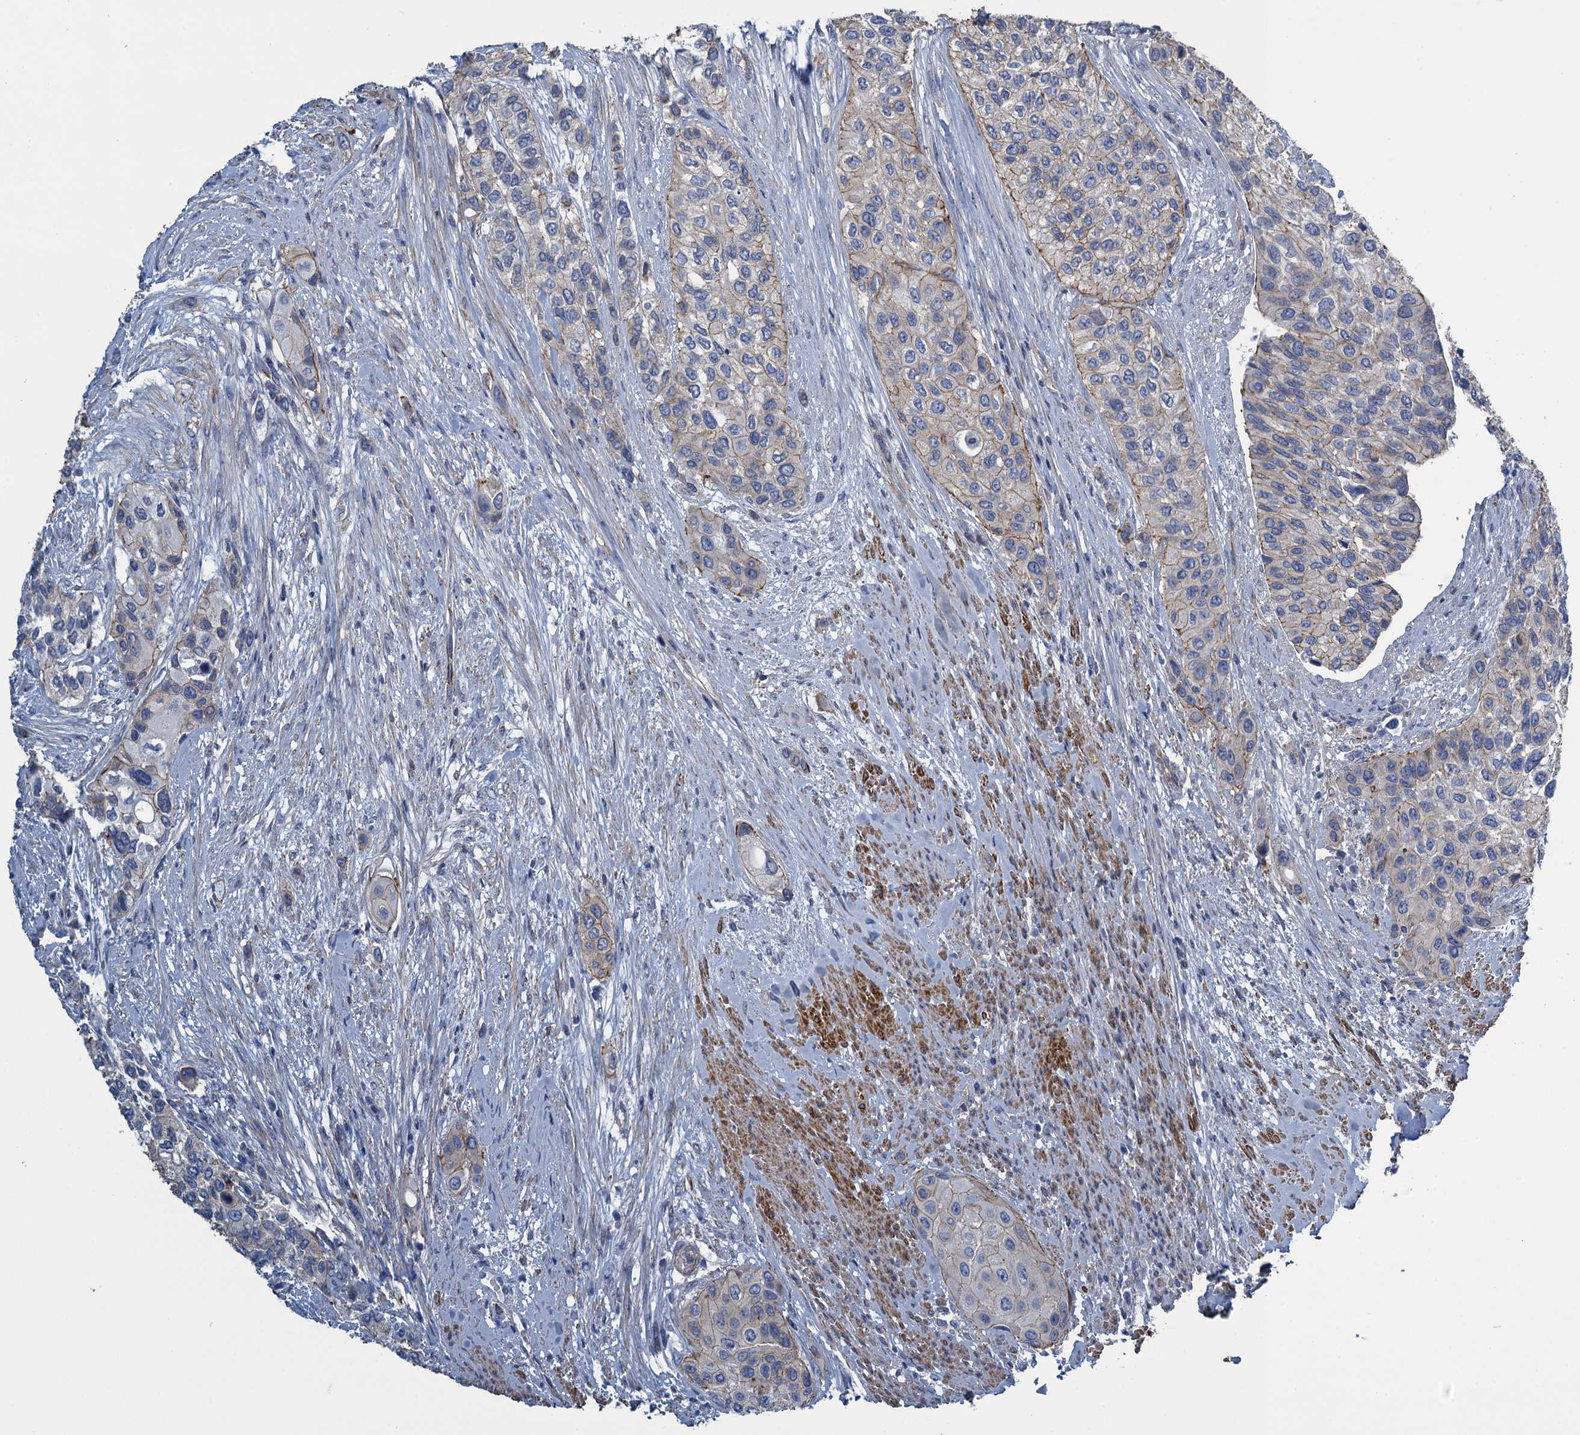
{"staining": {"intensity": "weak", "quantity": "<25%", "location": "cytoplasmic/membranous"}, "tissue": "urothelial cancer", "cell_type": "Tumor cells", "image_type": "cancer", "snomed": [{"axis": "morphology", "description": "Normal tissue, NOS"}, {"axis": "morphology", "description": "Urothelial carcinoma, High grade"}, {"axis": "topography", "description": "Vascular tissue"}, {"axis": "topography", "description": "Urinary bladder"}], "caption": "The immunohistochemistry photomicrograph has no significant positivity in tumor cells of high-grade urothelial carcinoma tissue.", "gene": "PROSER2", "patient": {"sex": "female", "age": 56}}